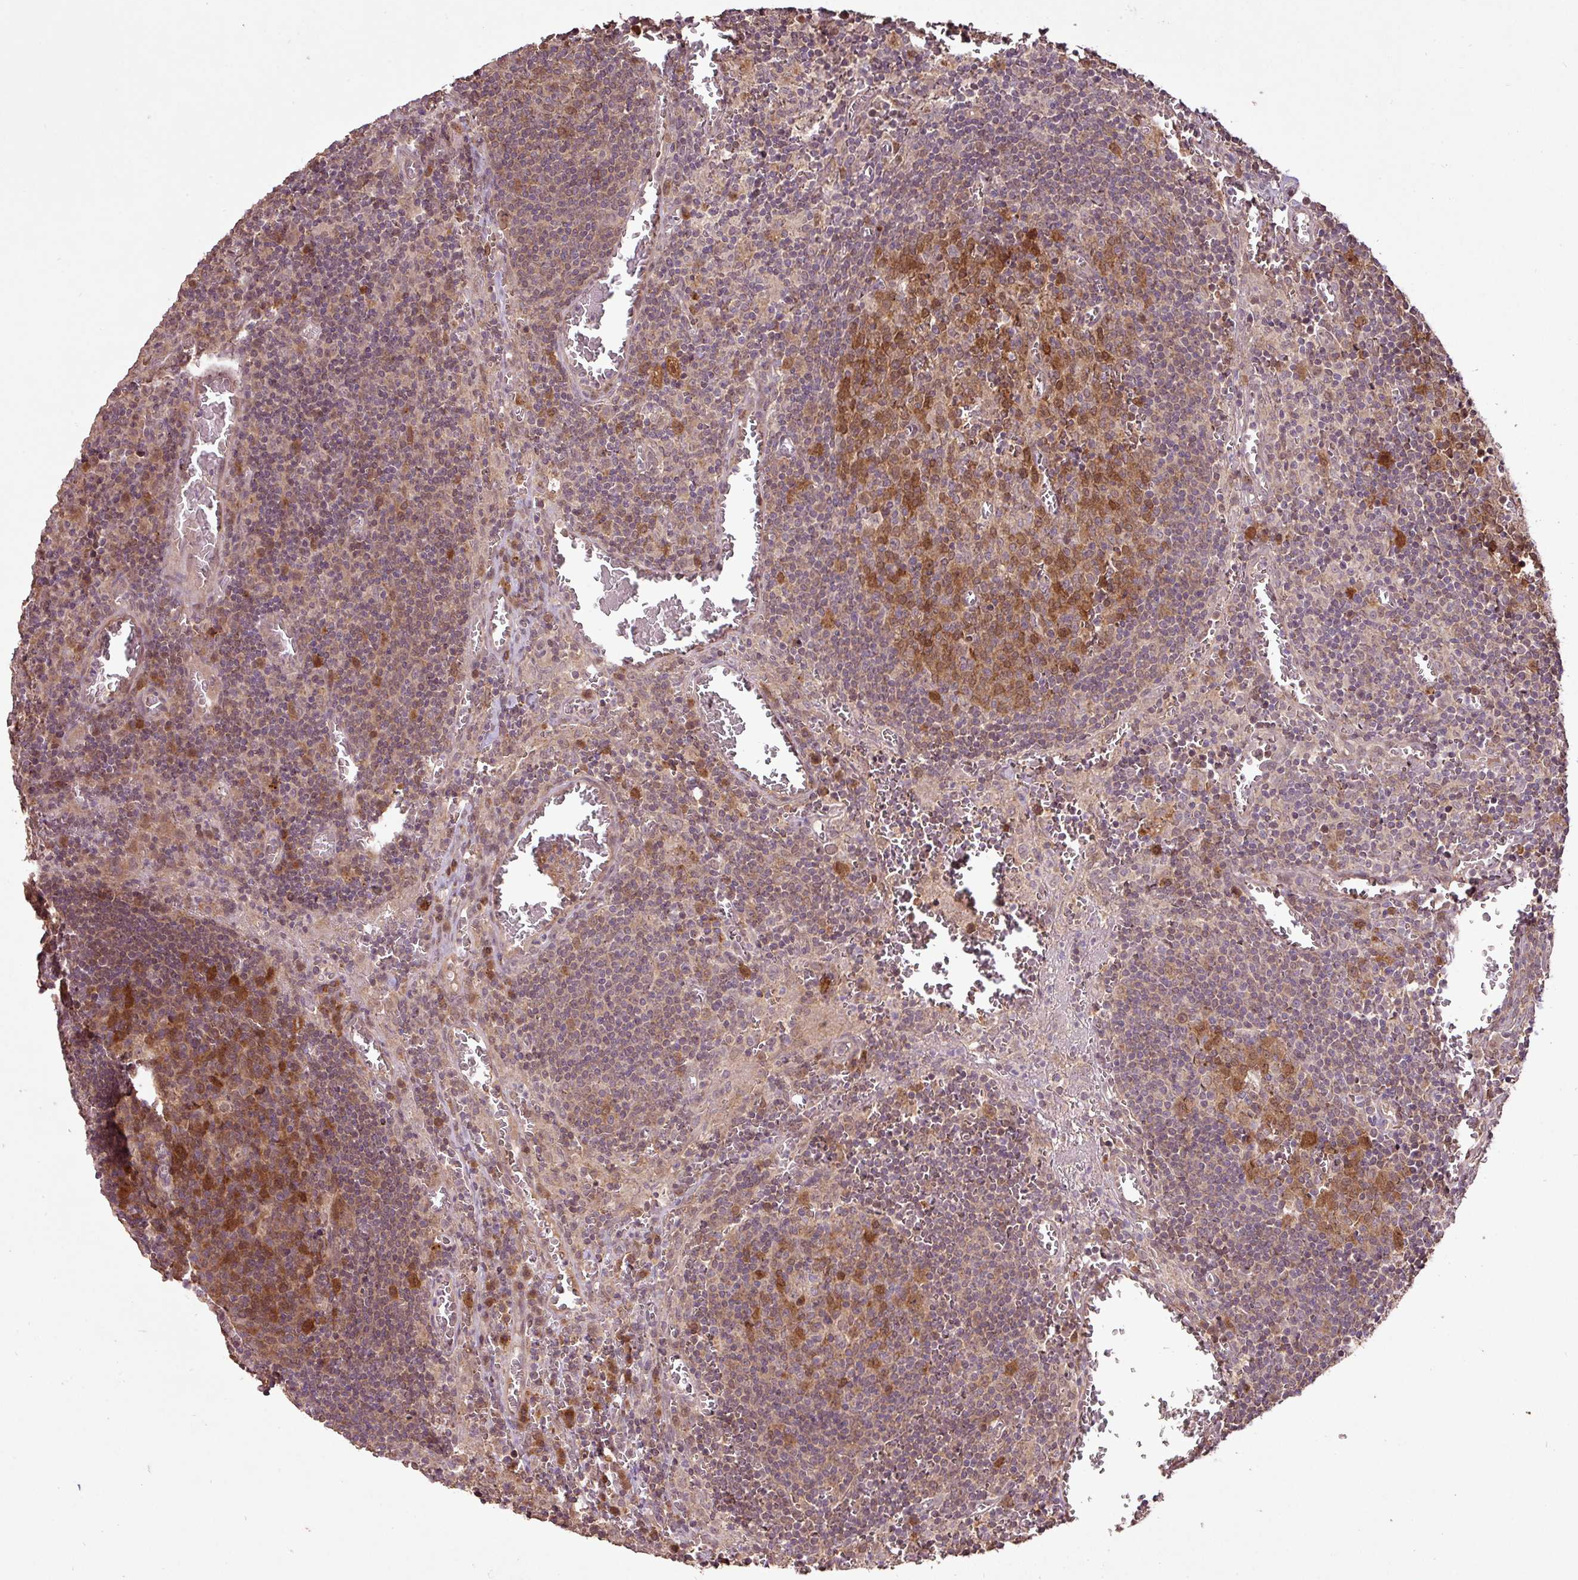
{"staining": {"intensity": "moderate", "quantity": "25%-75%", "location": "cytoplasmic/membranous"}, "tissue": "lymph node", "cell_type": "Germinal center cells", "image_type": "normal", "snomed": [{"axis": "morphology", "description": "Normal tissue, NOS"}, {"axis": "topography", "description": "Lymph node"}], "caption": "Brown immunohistochemical staining in unremarkable lymph node reveals moderate cytoplasmic/membranous expression in approximately 25%-75% of germinal center cells.", "gene": "FAIM", "patient": {"sex": "male", "age": 50}}